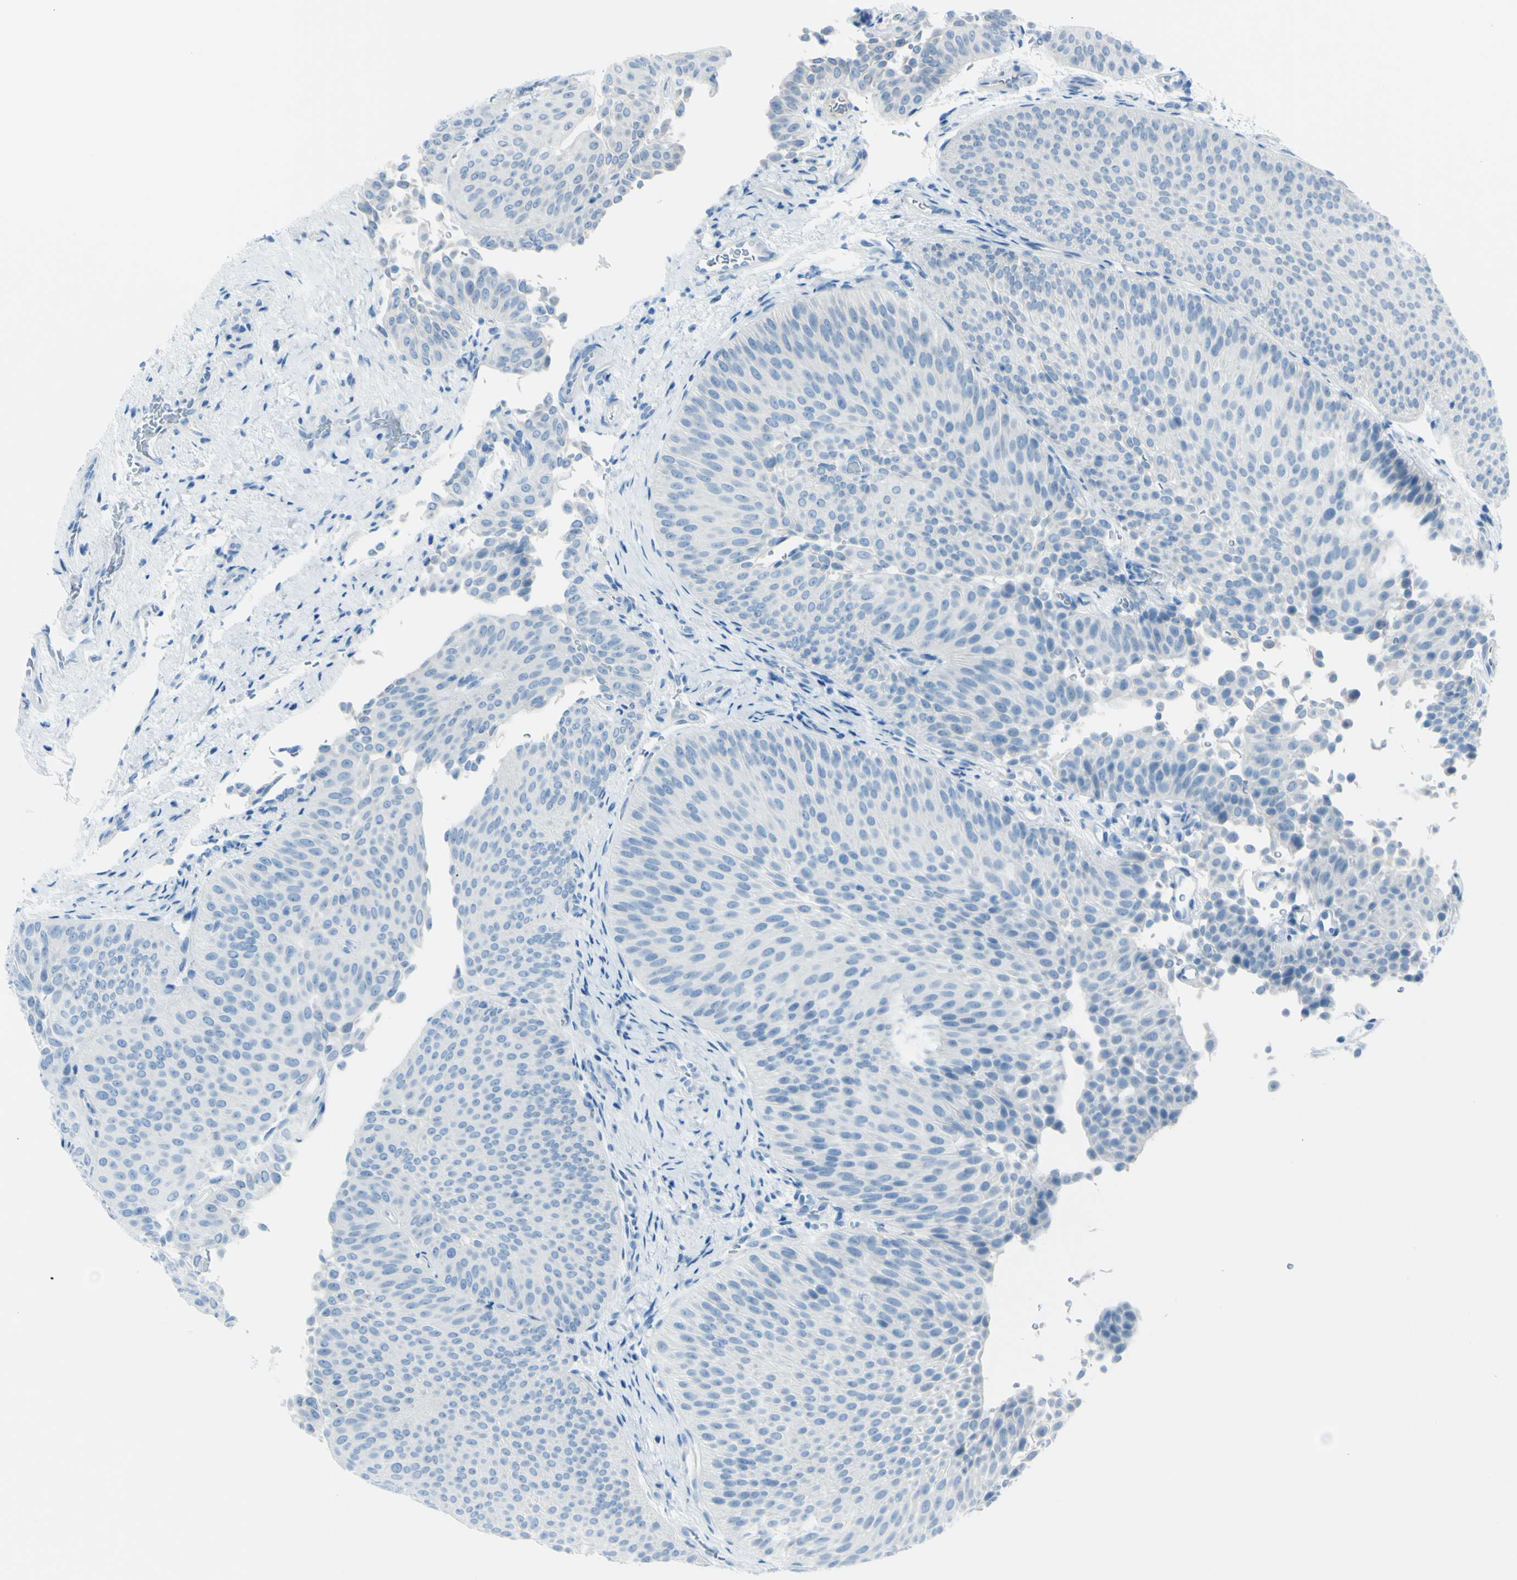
{"staining": {"intensity": "negative", "quantity": "none", "location": "none"}, "tissue": "urothelial cancer", "cell_type": "Tumor cells", "image_type": "cancer", "snomed": [{"axis": "morphology", "description": "Urothelial carcinoma, Low grade"}, {"axis": "topography", "description": "Urinary bladder"}], "caption": "Human urothelial cancer stained for a protein using IHC exhibits no expression in tumor cells.", "gene": "TFPI2", "patient": {"sex": "female", "age": 60}}